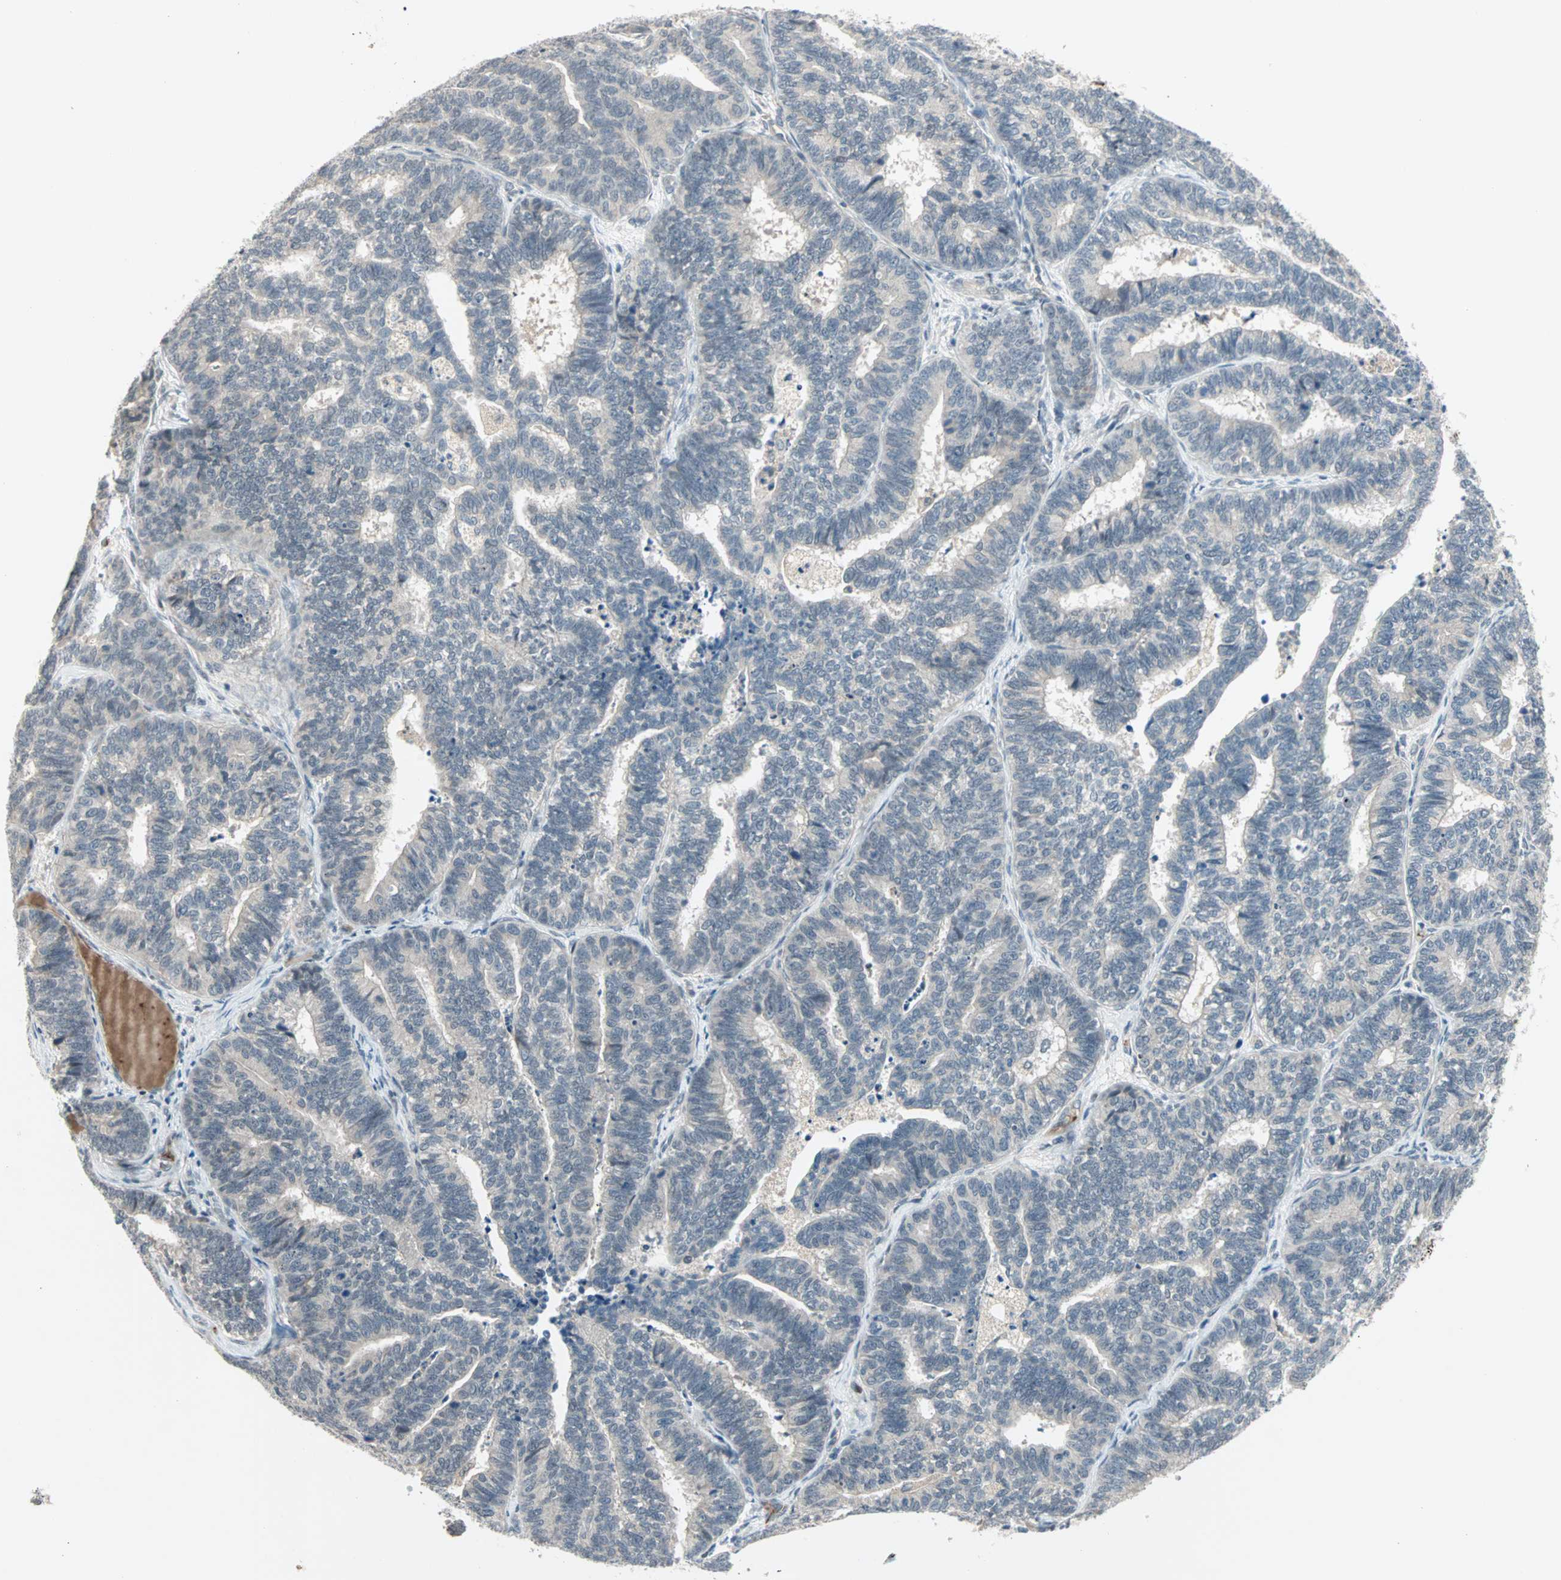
{"staining": {"intensity": "weak", "quantity": "25%-75%", "location": "cytoplasmic/membranous"}, "tissue": "endometrial cancer", "cell_type": "Tumor cells", "image_type": "cancer", "snomed": [{"axis": "morphology", "description": "Adenocarcinoma, NOS"}, {"axis": "topography", "description": "Endometrium"}], "caption": "Immunohistochemical staining of human adenocarcinoma (endometrial) exhibits weak cytoplasmic/membranous protein expression in about 25%-75% of tumor cells.", "gene": "PROS1", "patient": {"sex": "female", "age": 70}}